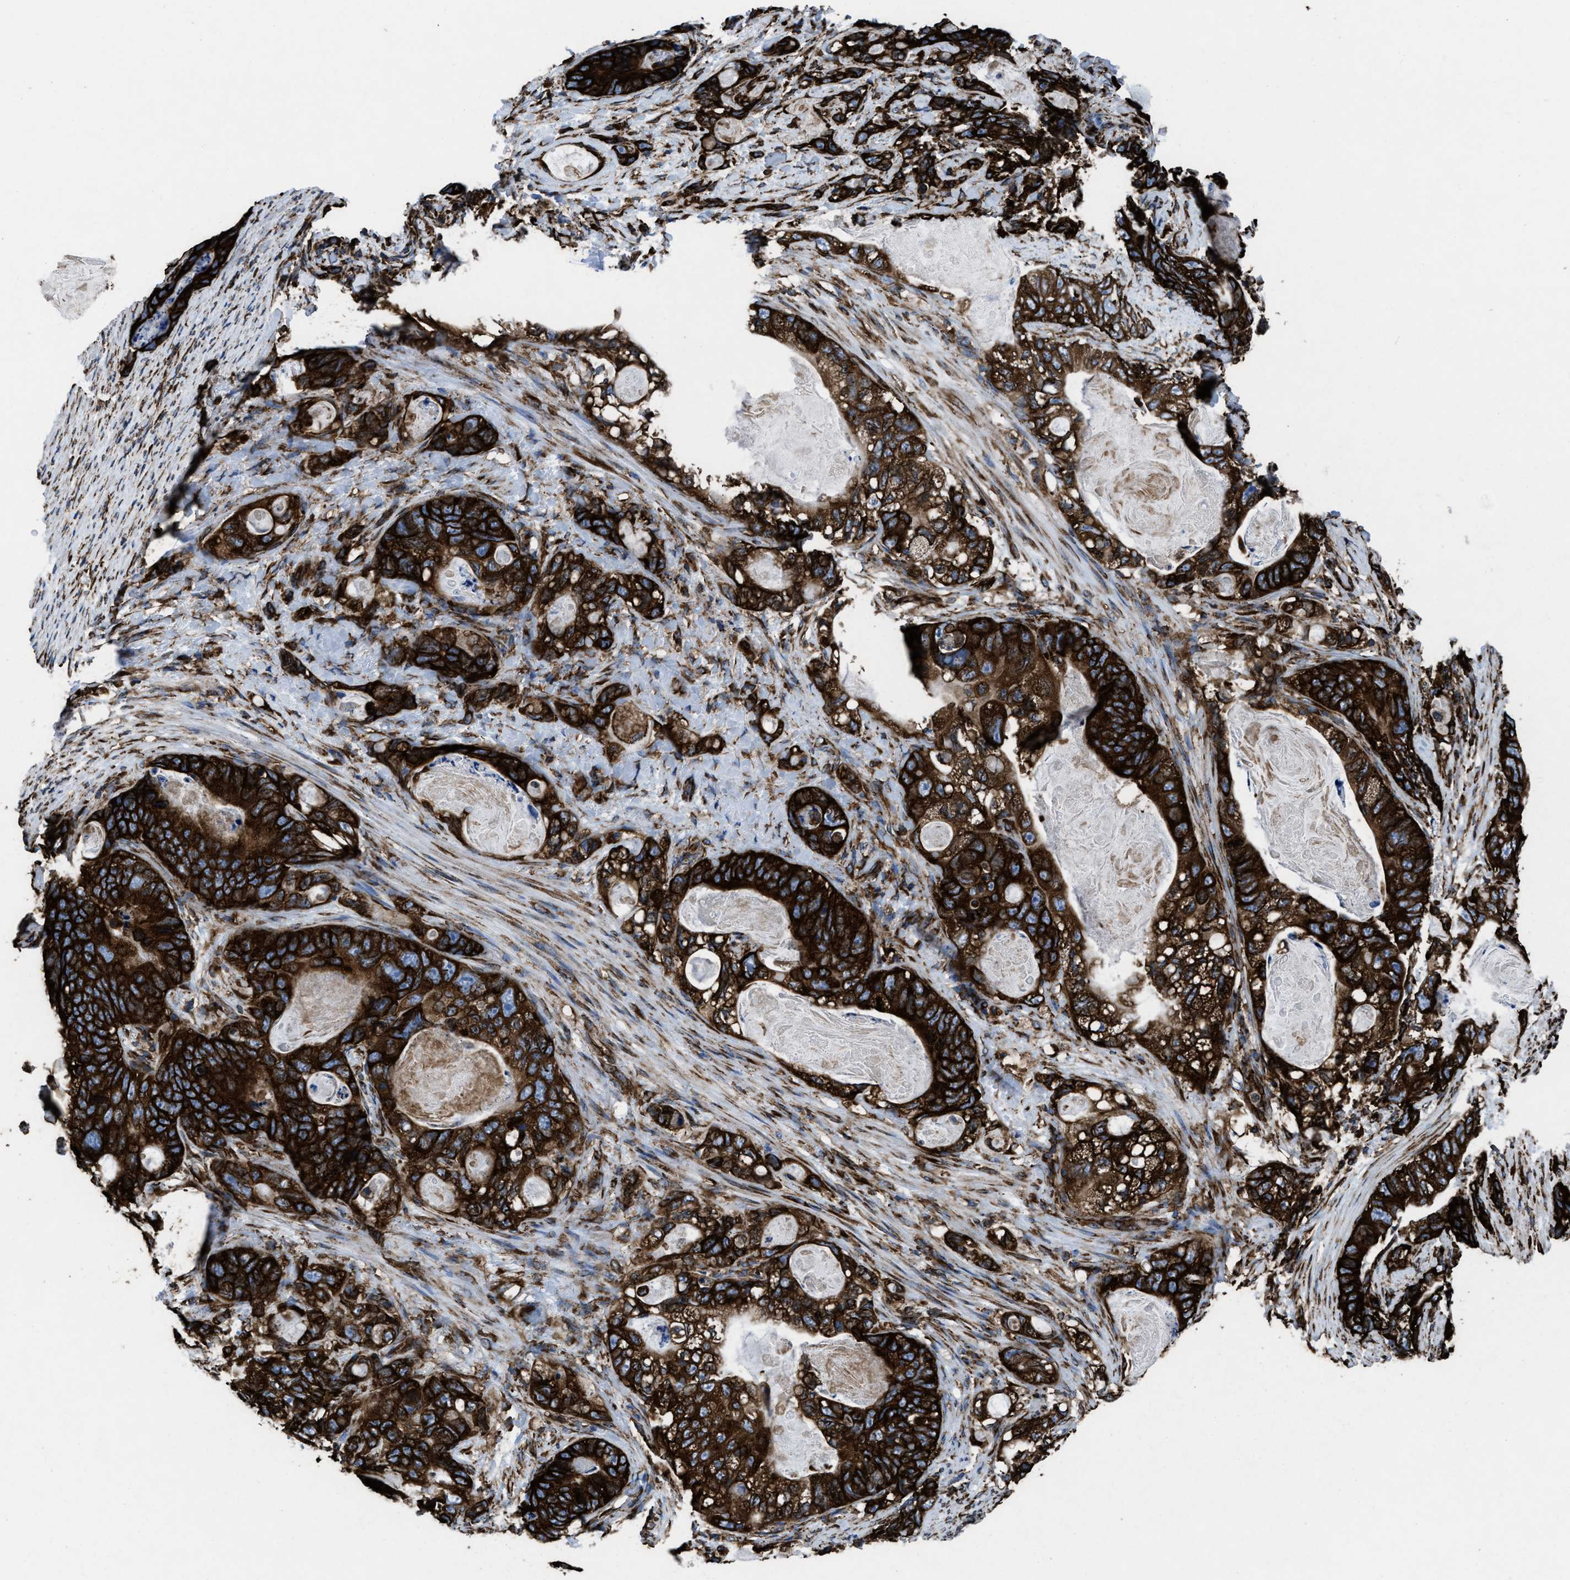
{"staining": {"intensity": "strong", "quantity": ">75%", "location": "cytoplasmic/membranous"}, "tissue": "stomach cancer", "cell_type": "Tumor cells", "image_type": "cancer", "snomed": [{"axis": "morphology", "description": "Normal tissue, NOS"}, {"axis": "morphology", "description": "Adenocarcinoma, NOS"}, {"axis": "topography", "description": "Stomach"}], "caption": "Approximately >75% of tumor cells in human adenocarcinoma (stomach) display strong cytoplasmic/membranous protein positivity as visualized by brown immunohistochemical staining.", "gene": "CAPRIN1", "patient": {"sex": "female", "age": 89}}